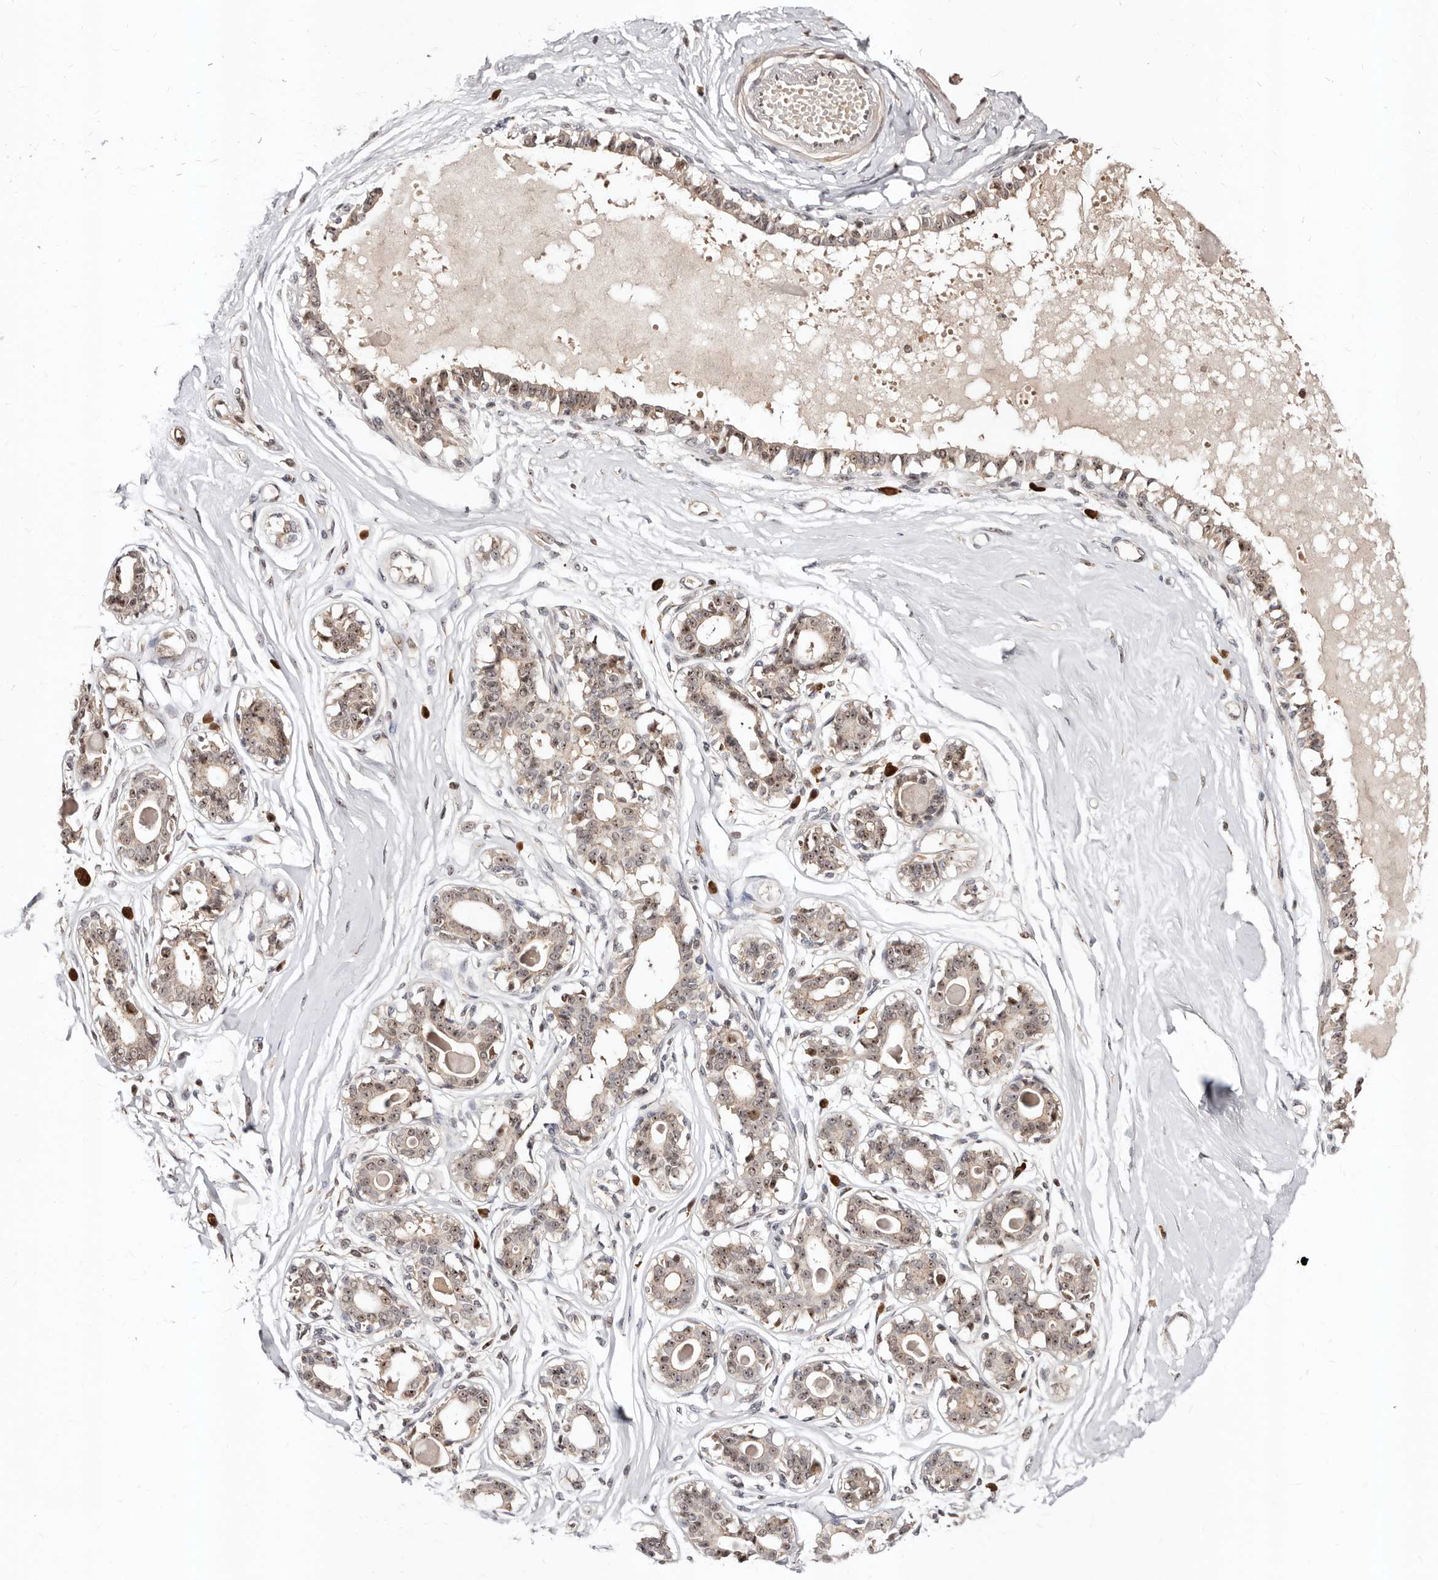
{"staining": {"intensity": "negative", "quantity": "none", "location": "none"}, "tissue": "breast", "cell_type": "Adipocytes", "image_type": "normal", "snomed": [{"axis": "morphology", "description": "Normal tissue, NOS"}, {"axis": "topography", "description": "Breast"}], "caption": "Benign breast was stained to show a protein in brown. There is no significant staining in adipocytes. (DAB IHC visualized using brightfield microscopy, high magnification).", "gene": "APOL6", "patient": {"sex": "female", "age": 45}}